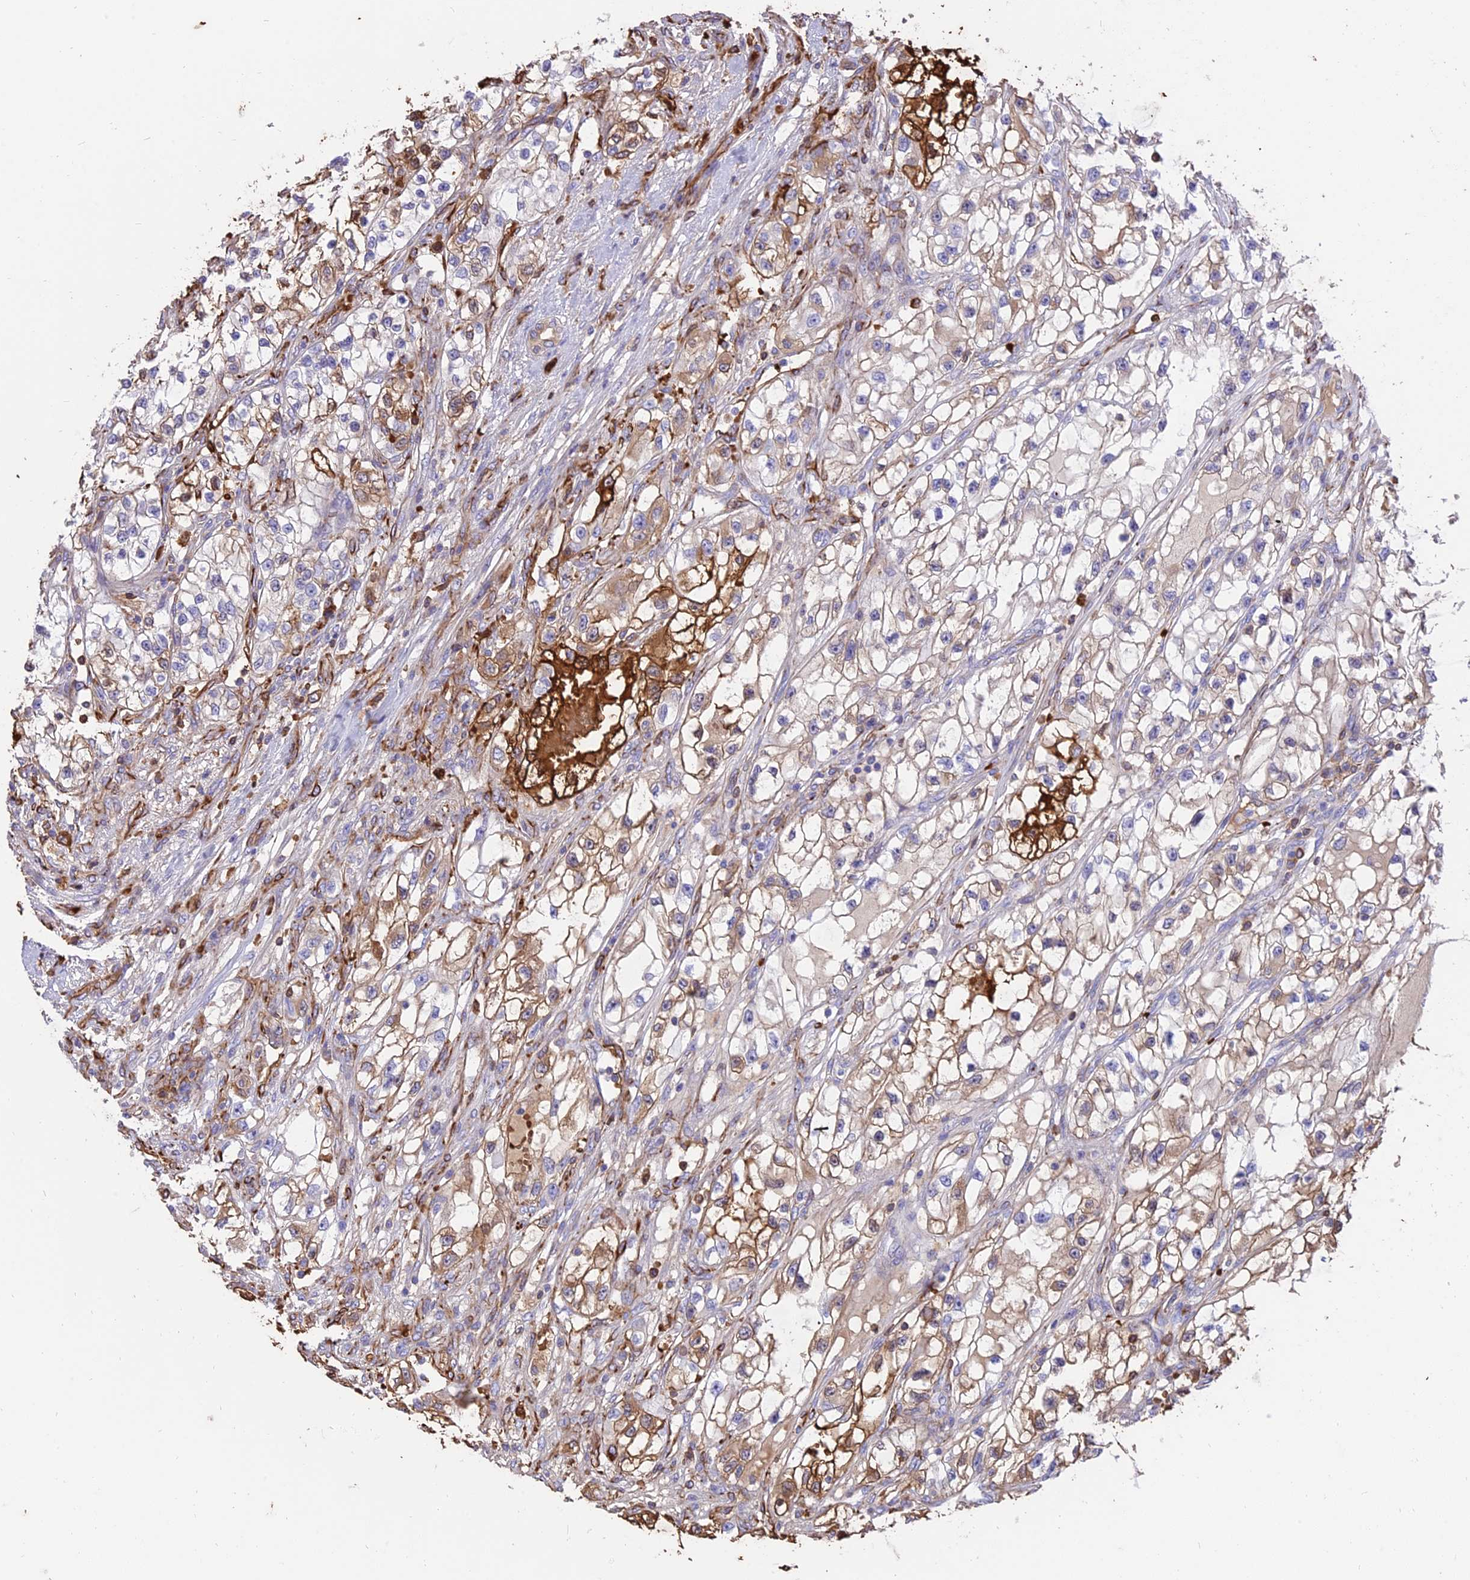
{"staining": {"intensity": "moderate", "quantity": "<25%", "location": "cytoplasmic/membranous"}, "tissue": "renal cancer", "cell_type": "Tumor cells", "image_type": "cancer", "snomed": [{"axis": "morphology", "description": "Adenocarcinoma, NOS"}, {"axis": "topography", "description": "Kidney"}], "caption": "DAB immunohistochemical staining of renal cancer (adenocarcinoma) displays moderate cytoplasmic/membranous protein positivity in approximately <25% of tumor cells.", "gene": "TTC4", "patient": {"sex": "female", "age": 57}}